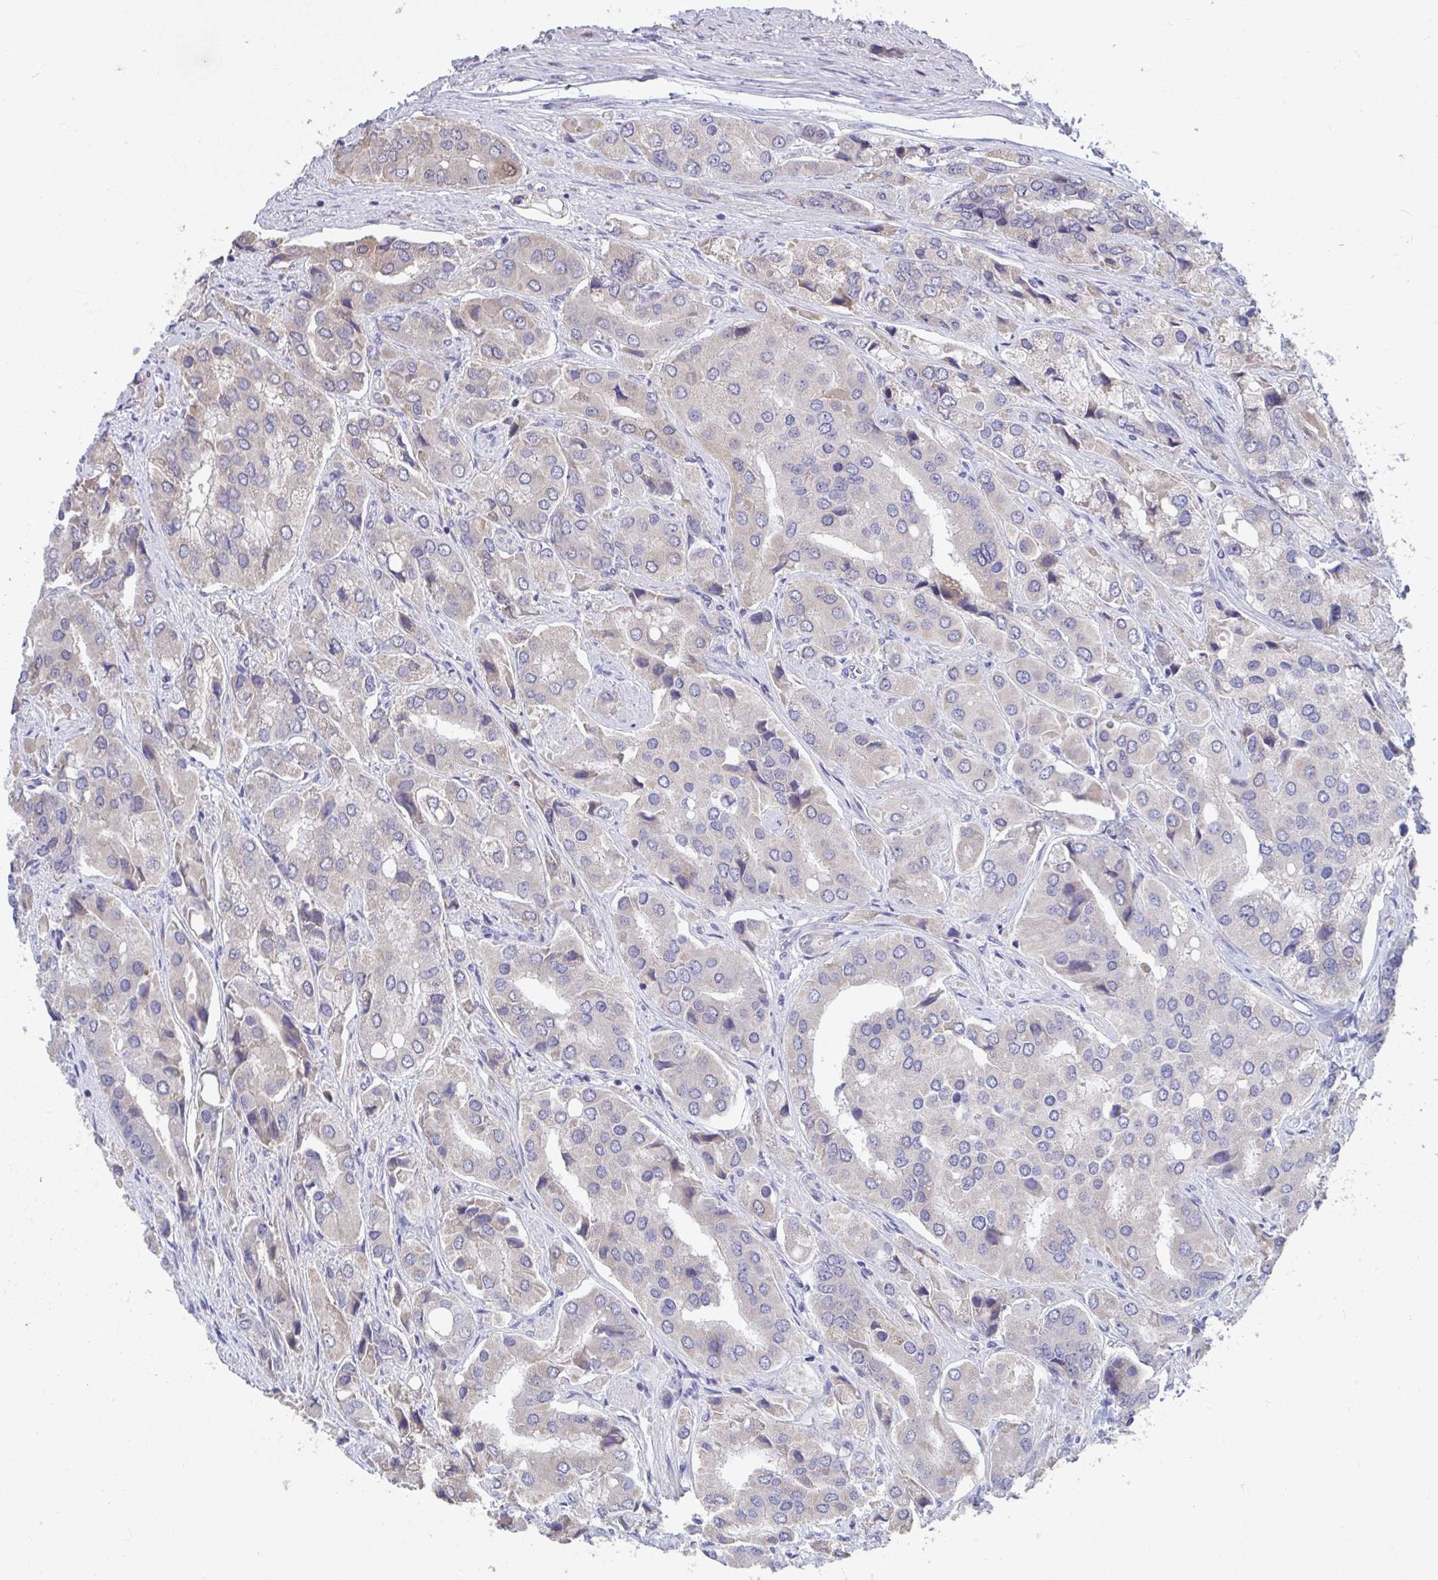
{"staining": {"intensity": "moderate", "quantity": "<25%", "location": "cytoplasmic/membranous"}, "tissue": "prostate cancer", "cell_type": "Tumor cells", "image_type": "cancer", "snomed": [{"axis": "morphology", "description": "Adenocarcinoma, Low grade"}, {"axis": "topography", "description": "Prostate"}], "caption": "Low-grade adenocarcinoma (prostate) tissue demonstrates moderate cytoplasmic/membranous staining in about <25% of tumor cells, visualized by immunohistochemistry.", "gene": "SUSD4", "patient": {"sex": "male", "age": 69}}